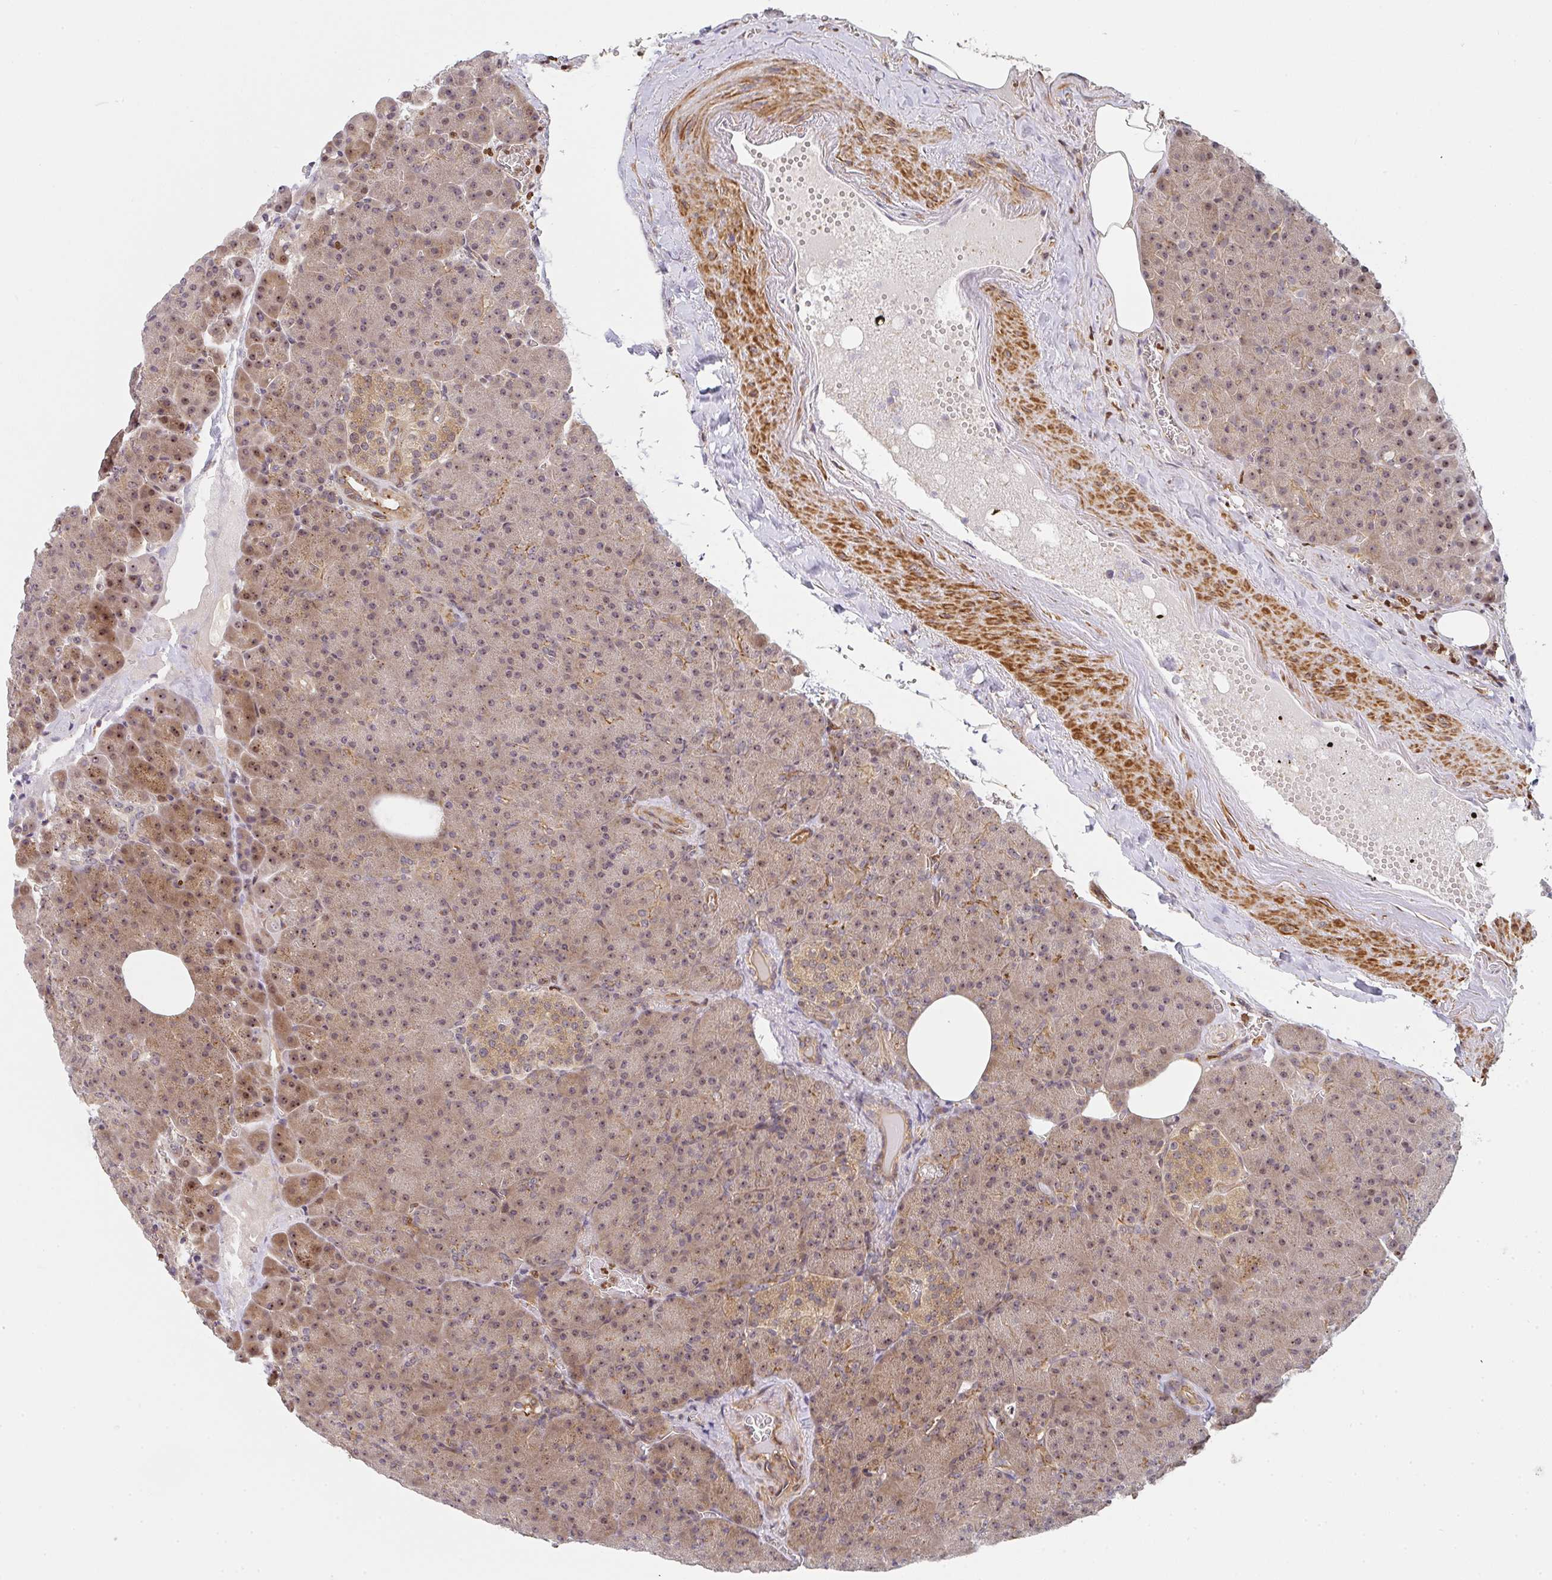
{"staining": {"intensity": "moderate", "quantity": ">75%", "location": "cytoplasmic/membranous,nuclear"}, "tissue": "pancreas", "cell_type": "Exocrine glandular cells", "image_type": "normal", "snomed": [{"axis": "morphology", "description": "Normal tissue, NOS"}, {"axis": "topography", "description": "Pancreas"}], "caption": "Pancreas stained with DAB IHC demonstrates medium levels of moderate cytoplasmic/membranous,nuclear expression in approximately >75% of exocrine glandular cells. (DAB (3,3'-diaminobenzidine) IHC with brightfield microscopy, high magnification).", "gene": "SIMC1", "patient": {"sex": "female", "age": 74}}